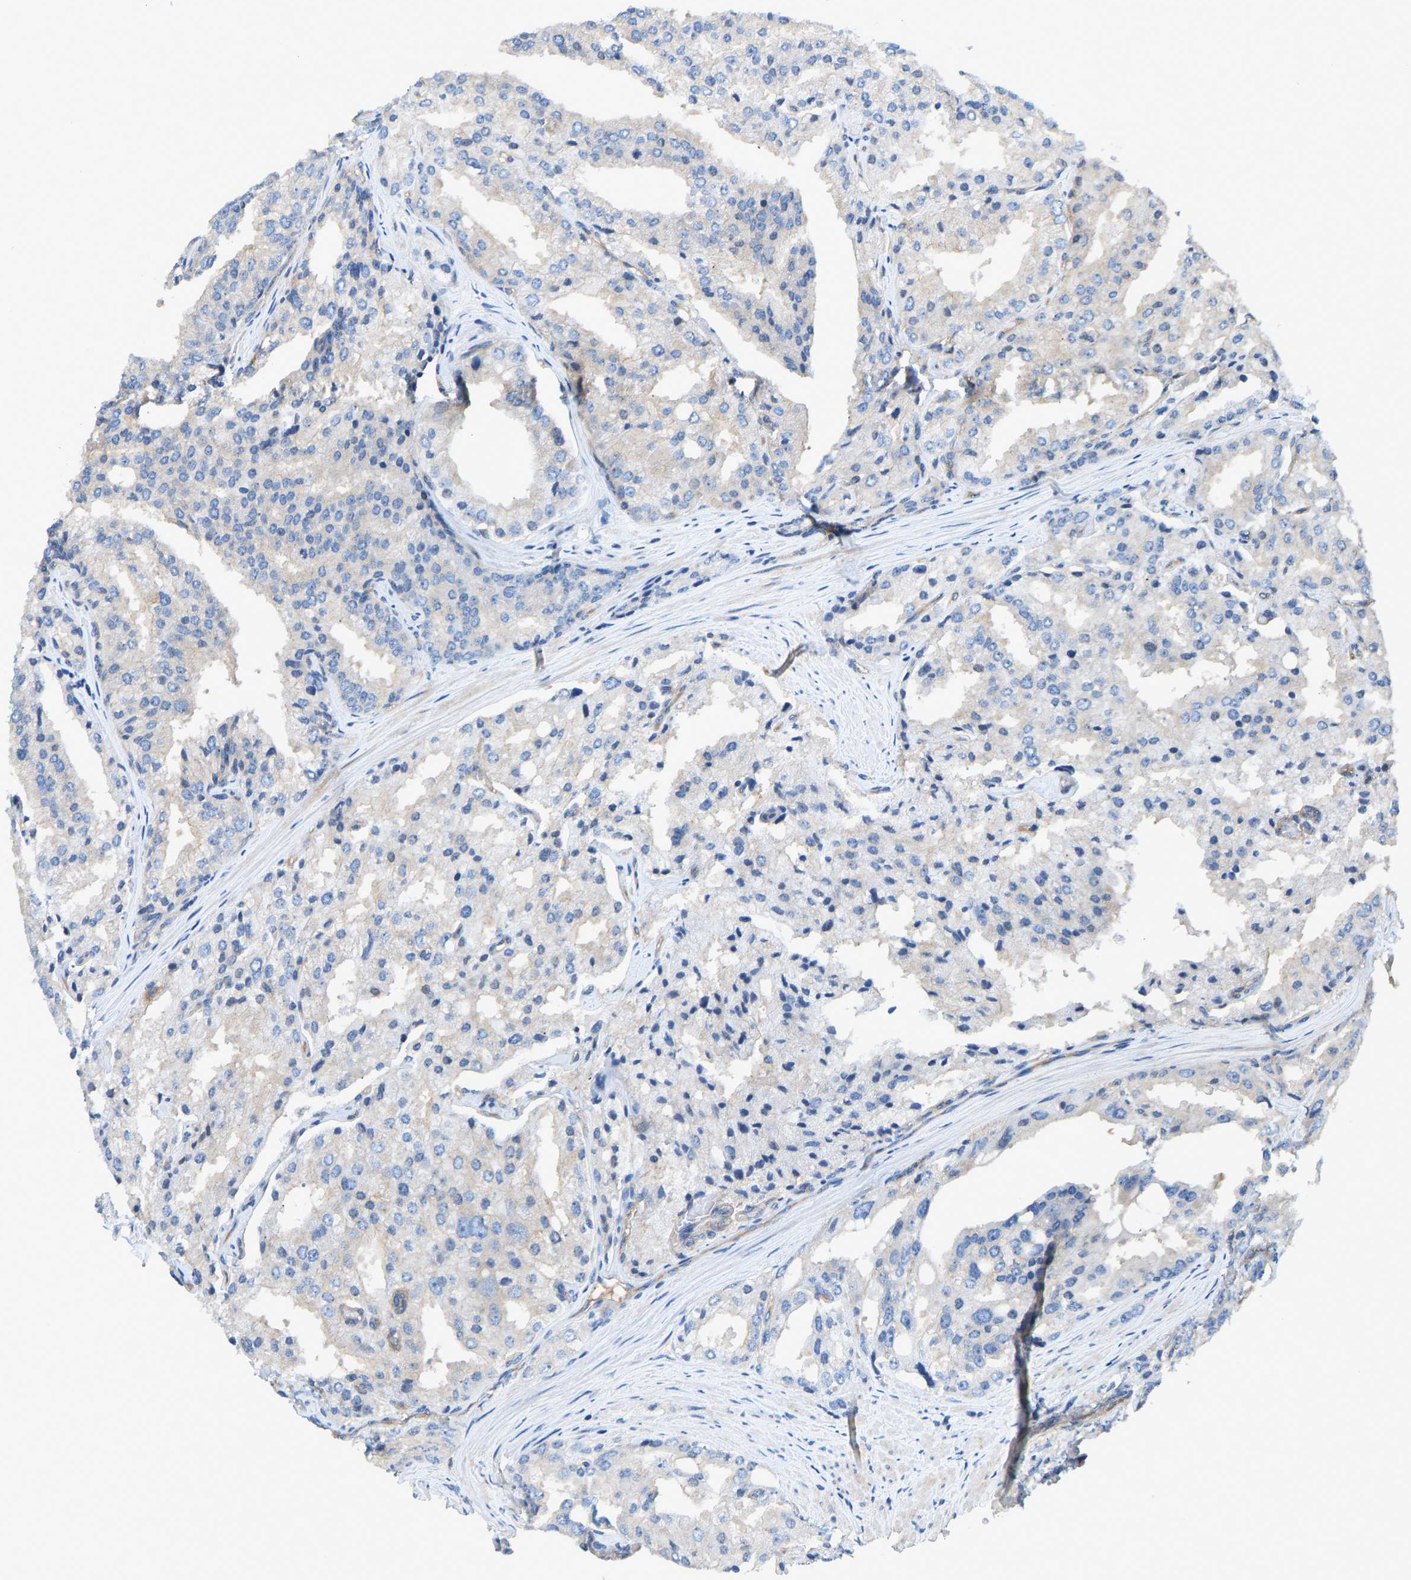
{"staining": {"intensity": "negative", "quantity": "none", "location": "none"}, "tissue": "prostate cancer", "cell_type": "Tumor cells", "image_type": "cancer", "snomed": [{"axis": "morphology", "description": "Adenocarcinoma, High grade"}, {"axis": "topography", "description": "Prostate"}], "caption": "Immunohistochemistry of human prostate cancer (adenocarcinoma (high-grade)) reveals no positivity in tumor cells.", "gene": "CHAD", "patient": {"sex": "male", "age": 50}}